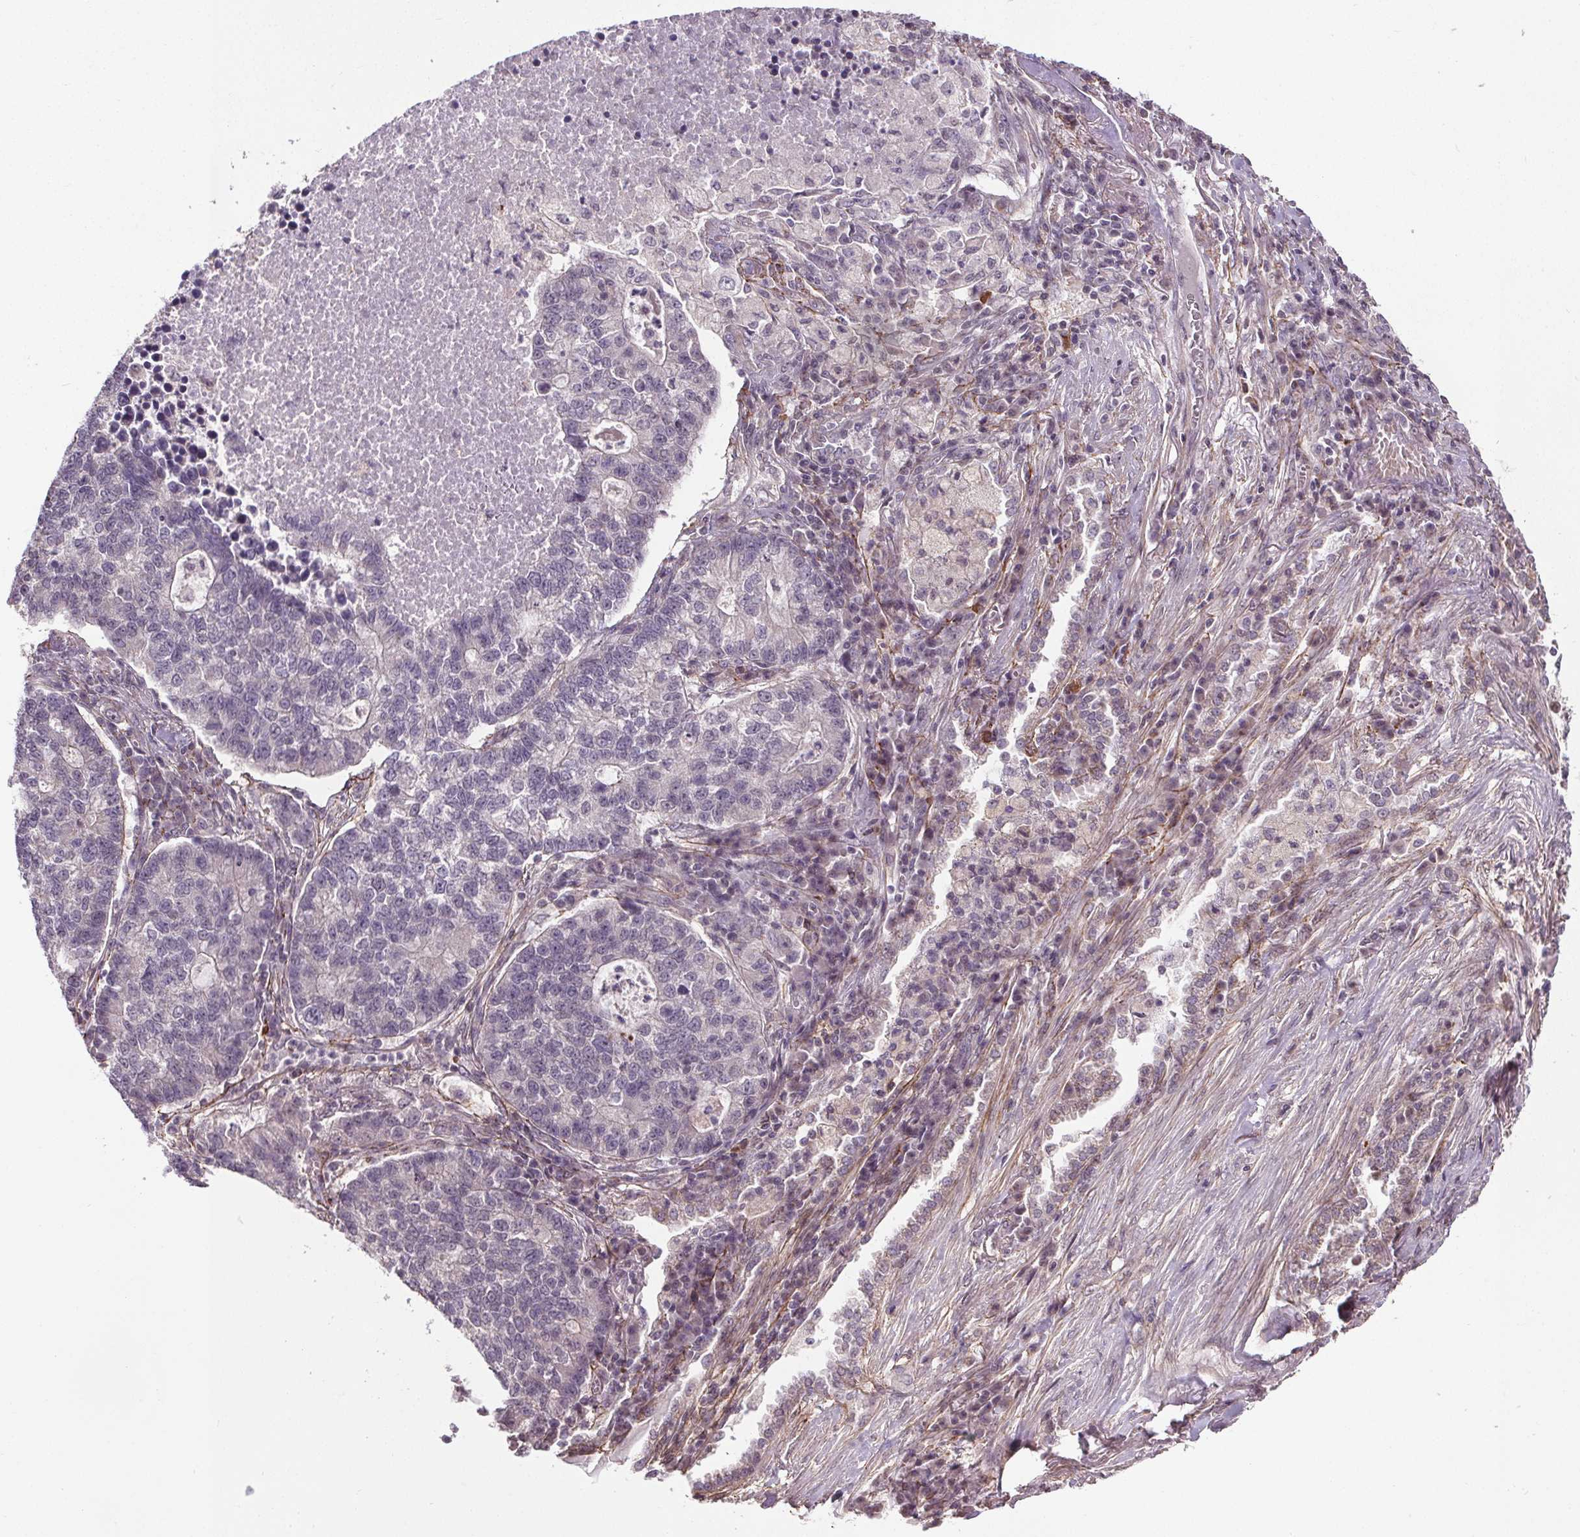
{"staining": {"intensity": "negative", "quantity": "none", "location": "none"}, "tissue": "lung cancer", "cell_type": "Tumor cells", "image_type": "cancer", "snomed": [{"axis": "morphology", "description": "Adenocarcinoma, NOS"}, {"axis": "topography", "description": "Lung"}], "caption": "The immunohistochemistry photomicrograph has no significant expression in tumor cells of lung cancer (adenocarcinoma) tissue.", "gene": "KIAA0232", "patient": {"sex": "male", "age": 57}}